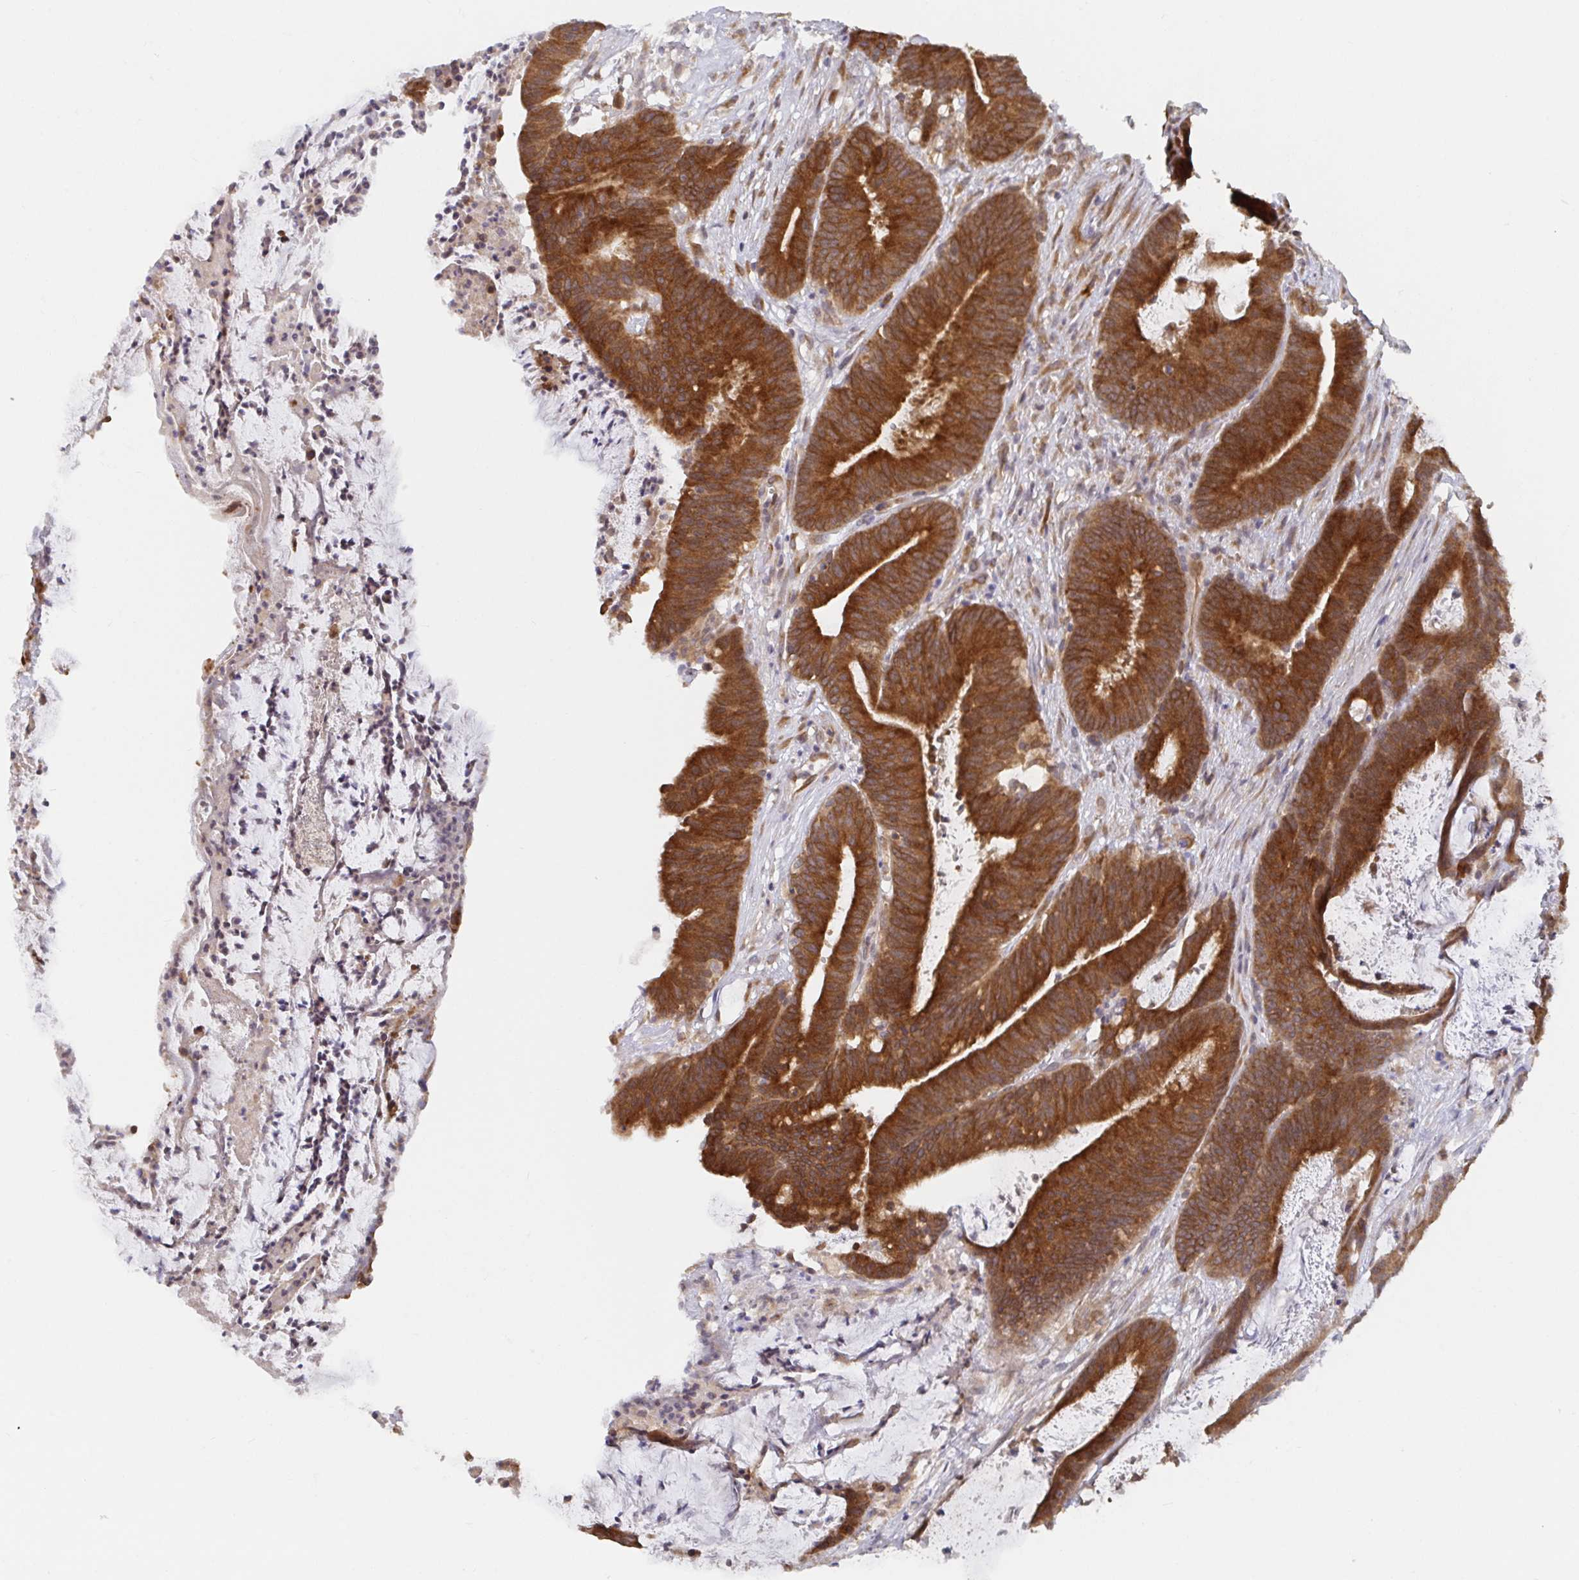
{"staining": {"intensity": "strong", "quantity": ">75%", "location": "cytoplasmic/membranous"}, "tissue": "colorectal cancer", "cell_type": "Tumor cells", "image_type": "cancer", "snomed": [{"axis": "morphology", "description": "Adenocarcinoma, NOS"}, {"axis": "topography", "description": "Colon"}], "caption": "Colorectal adenocarcinoma stained with immunohistochemistry exhibits strong cytoplasmic/membranous expression in about >75% of tumor cells.", "gene": "ALG1", "patient": {"sex": "female", "age": 78}}